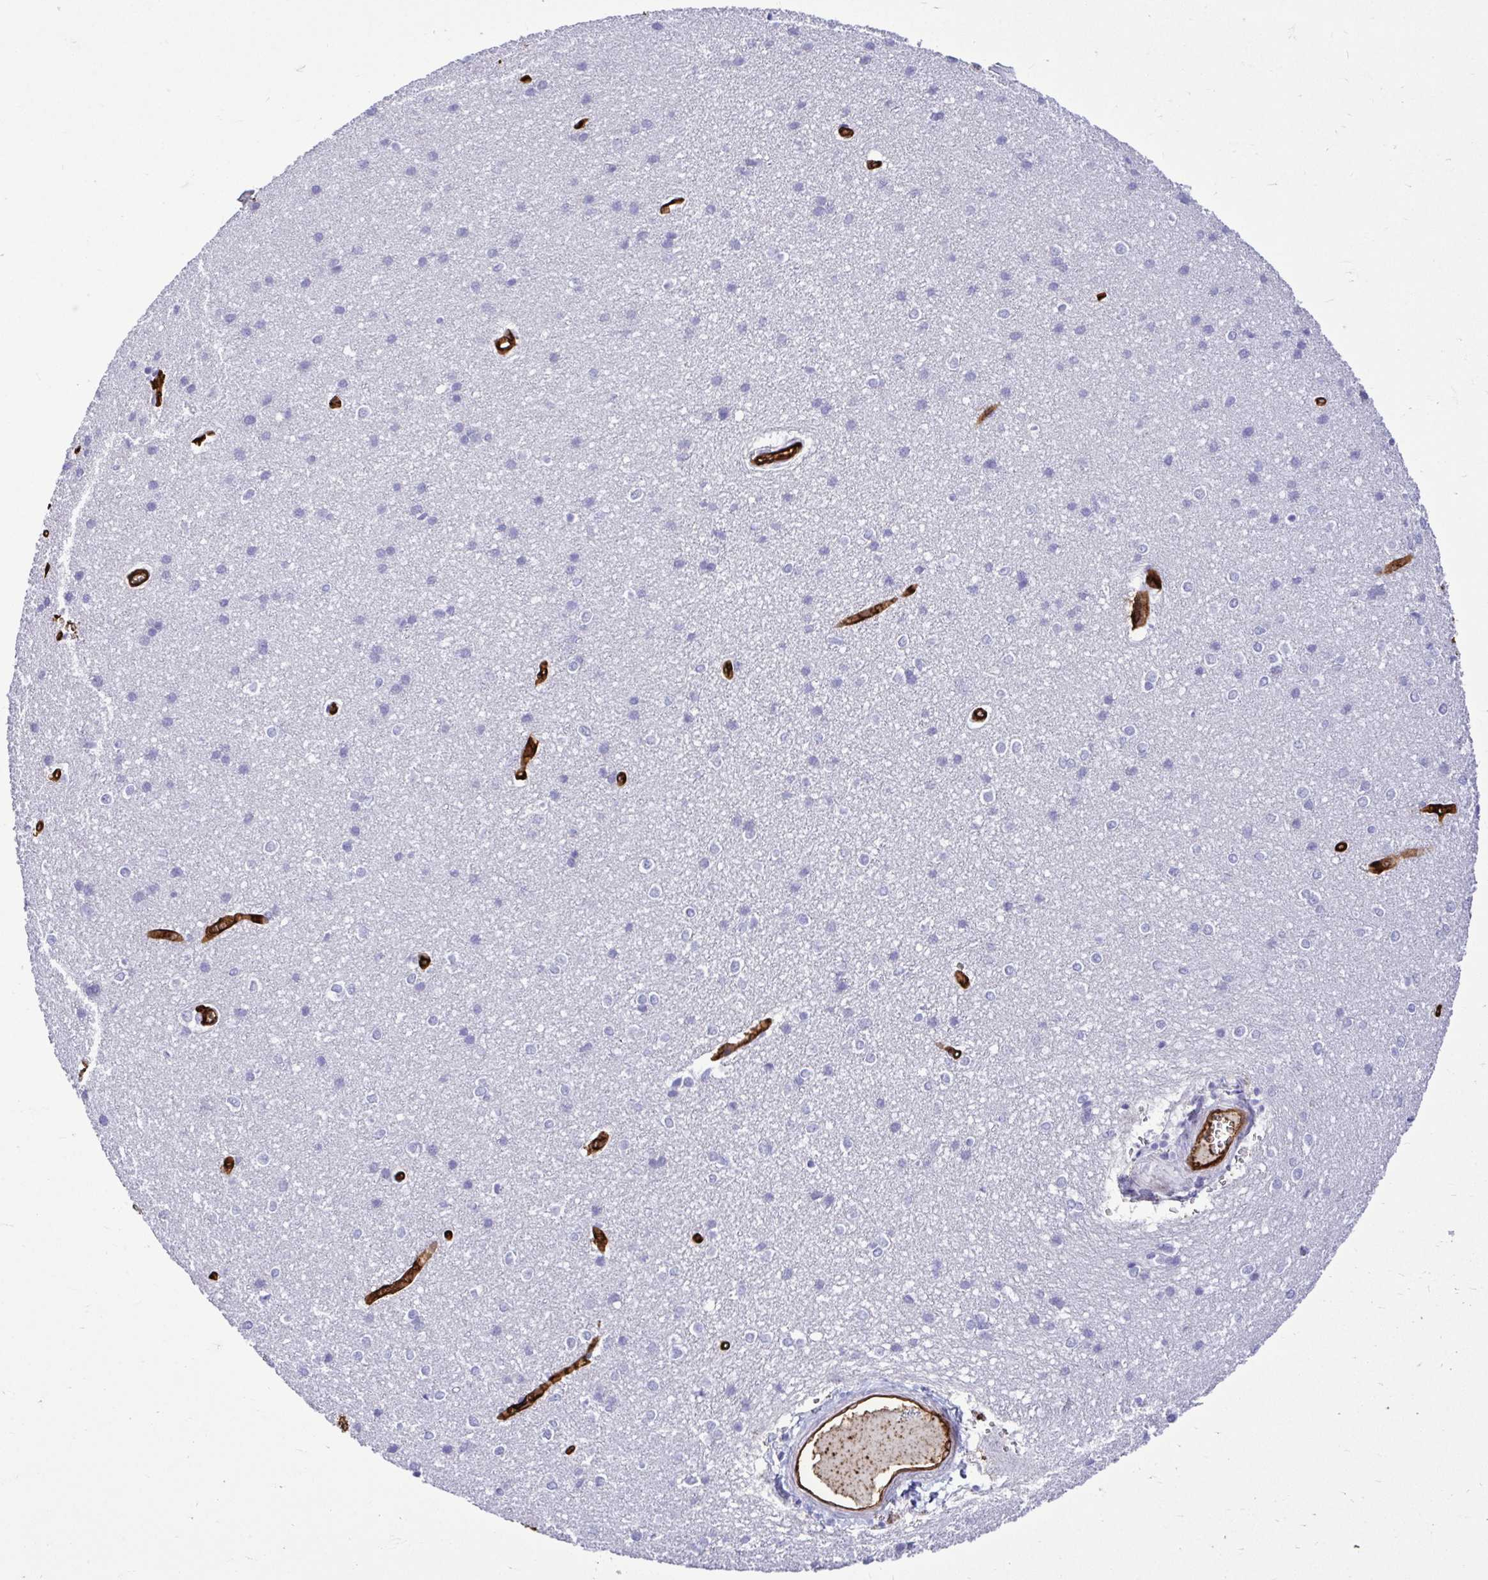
{"staining": {"intensity": "strong", "quantity": ">75%", "location": "cytoplasmic/membranous"}, "tissue": "cerebral cortex", "cell_type": "Endothelial cells", "image_type": "normal", "snomed": [{"axis": "morphology", "description": "Normal tissue, NOS"}, {"axis": "topography", "description": "Cerebral cortex"}], "caption": "Approximately >75% of endothelial cells in normal human cerebral cortex show strong cytoplasmic/membranous protein expression as visualized by brown immunohistochemical staining.", "gene": "ABCG2", "patient": {"sex": "male", "age": 37}}